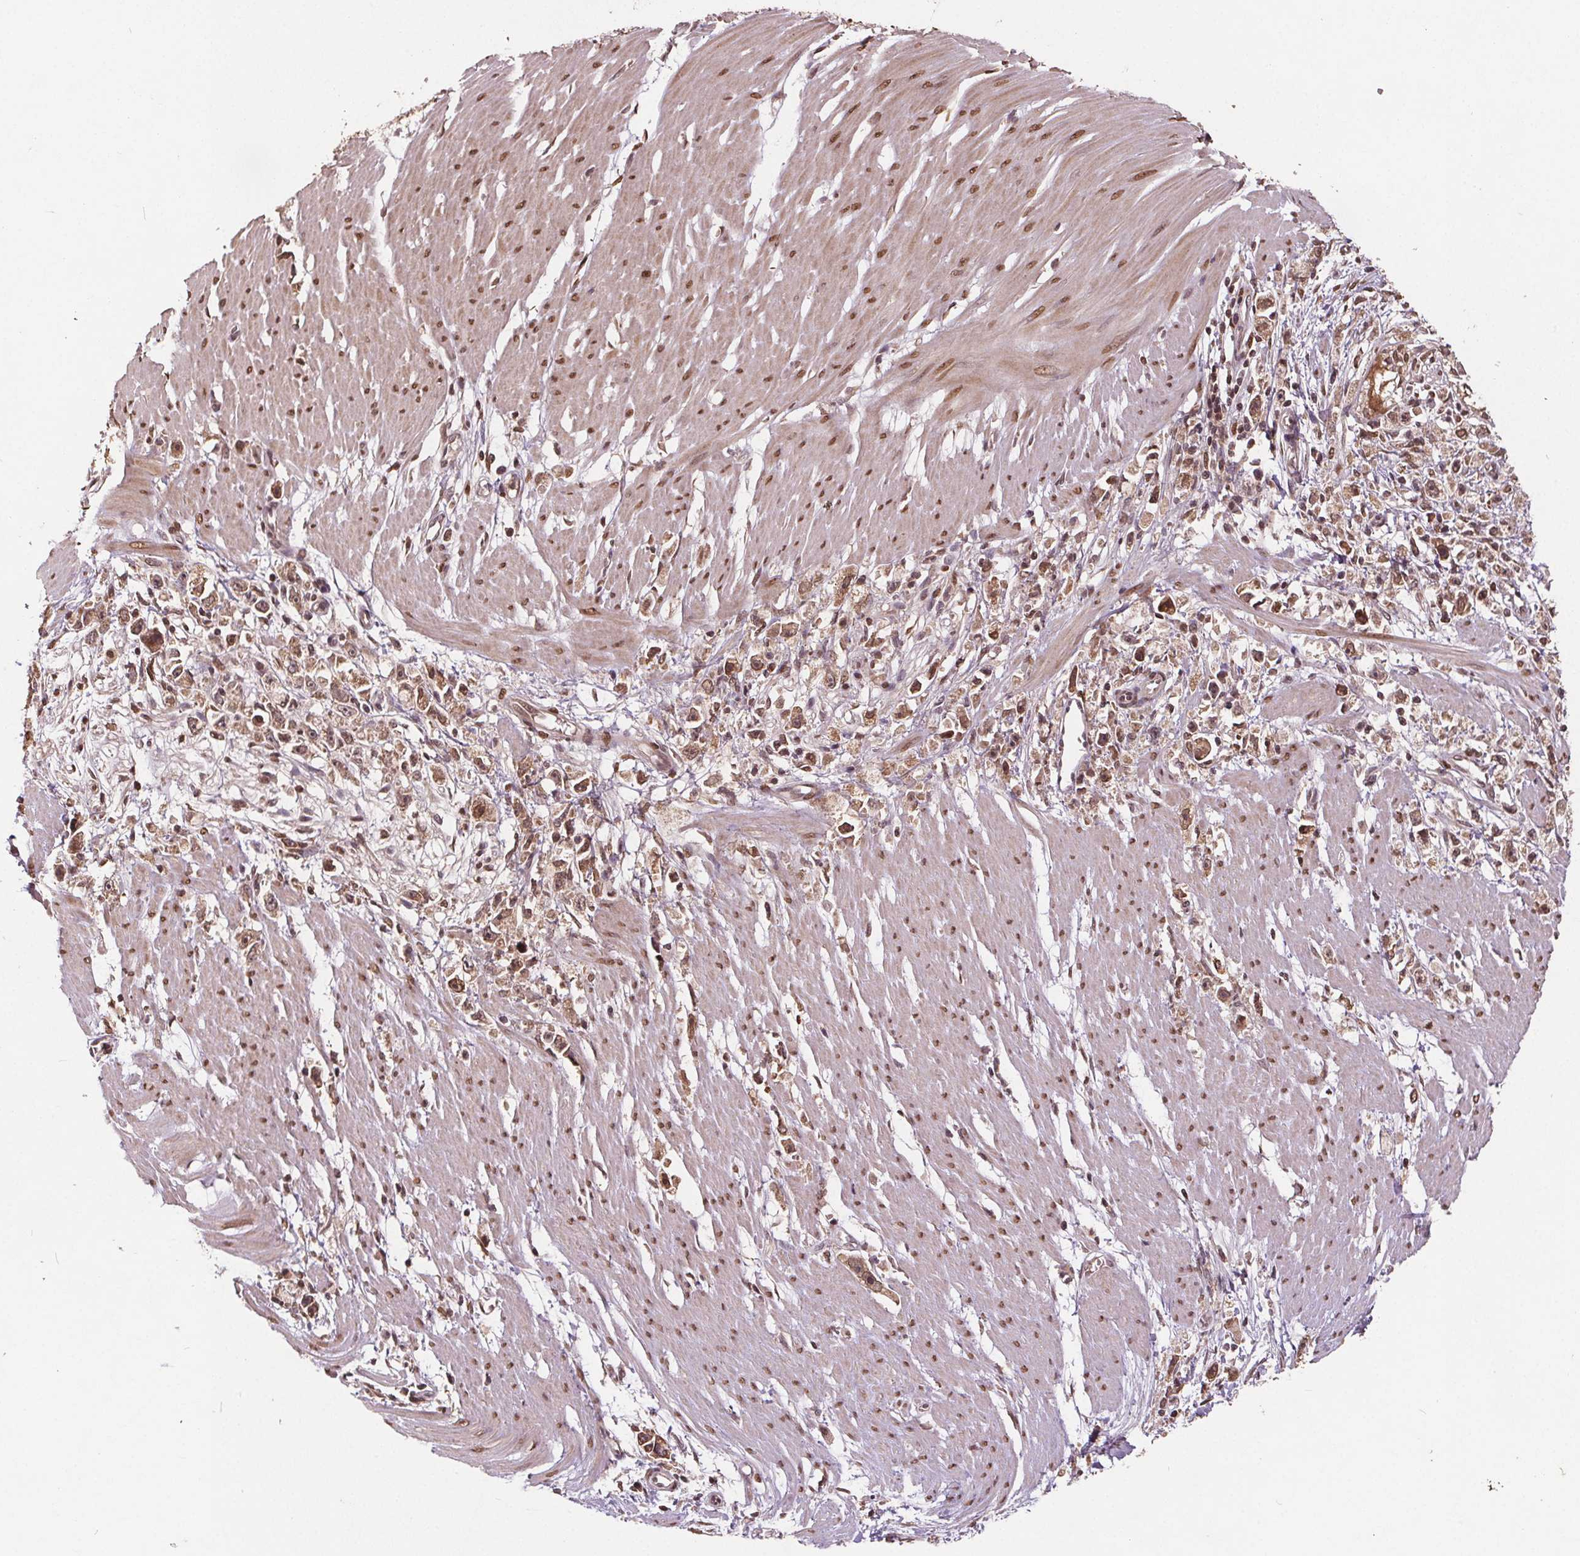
{"staining": {"intensity": "moderate", "quantity": ">75%", "location": "nuclear"}, "tissue": "stomach cancer", "cell_type": "Tumor cells", "image_type": "cancer", "snomed": [{"axis": "morphology", "description": "Adenocarcinoma, NOS"}, {"axis": "topography", "description": "Stomach"}], "caption": "This is an image of immunohistochemistry (IHC) staining of stomach cancer, which shows moderate expression in the nuclear of tumor cells.", "gene": "HIF1AN", "patient": {"sex": "female", "age": 59}}